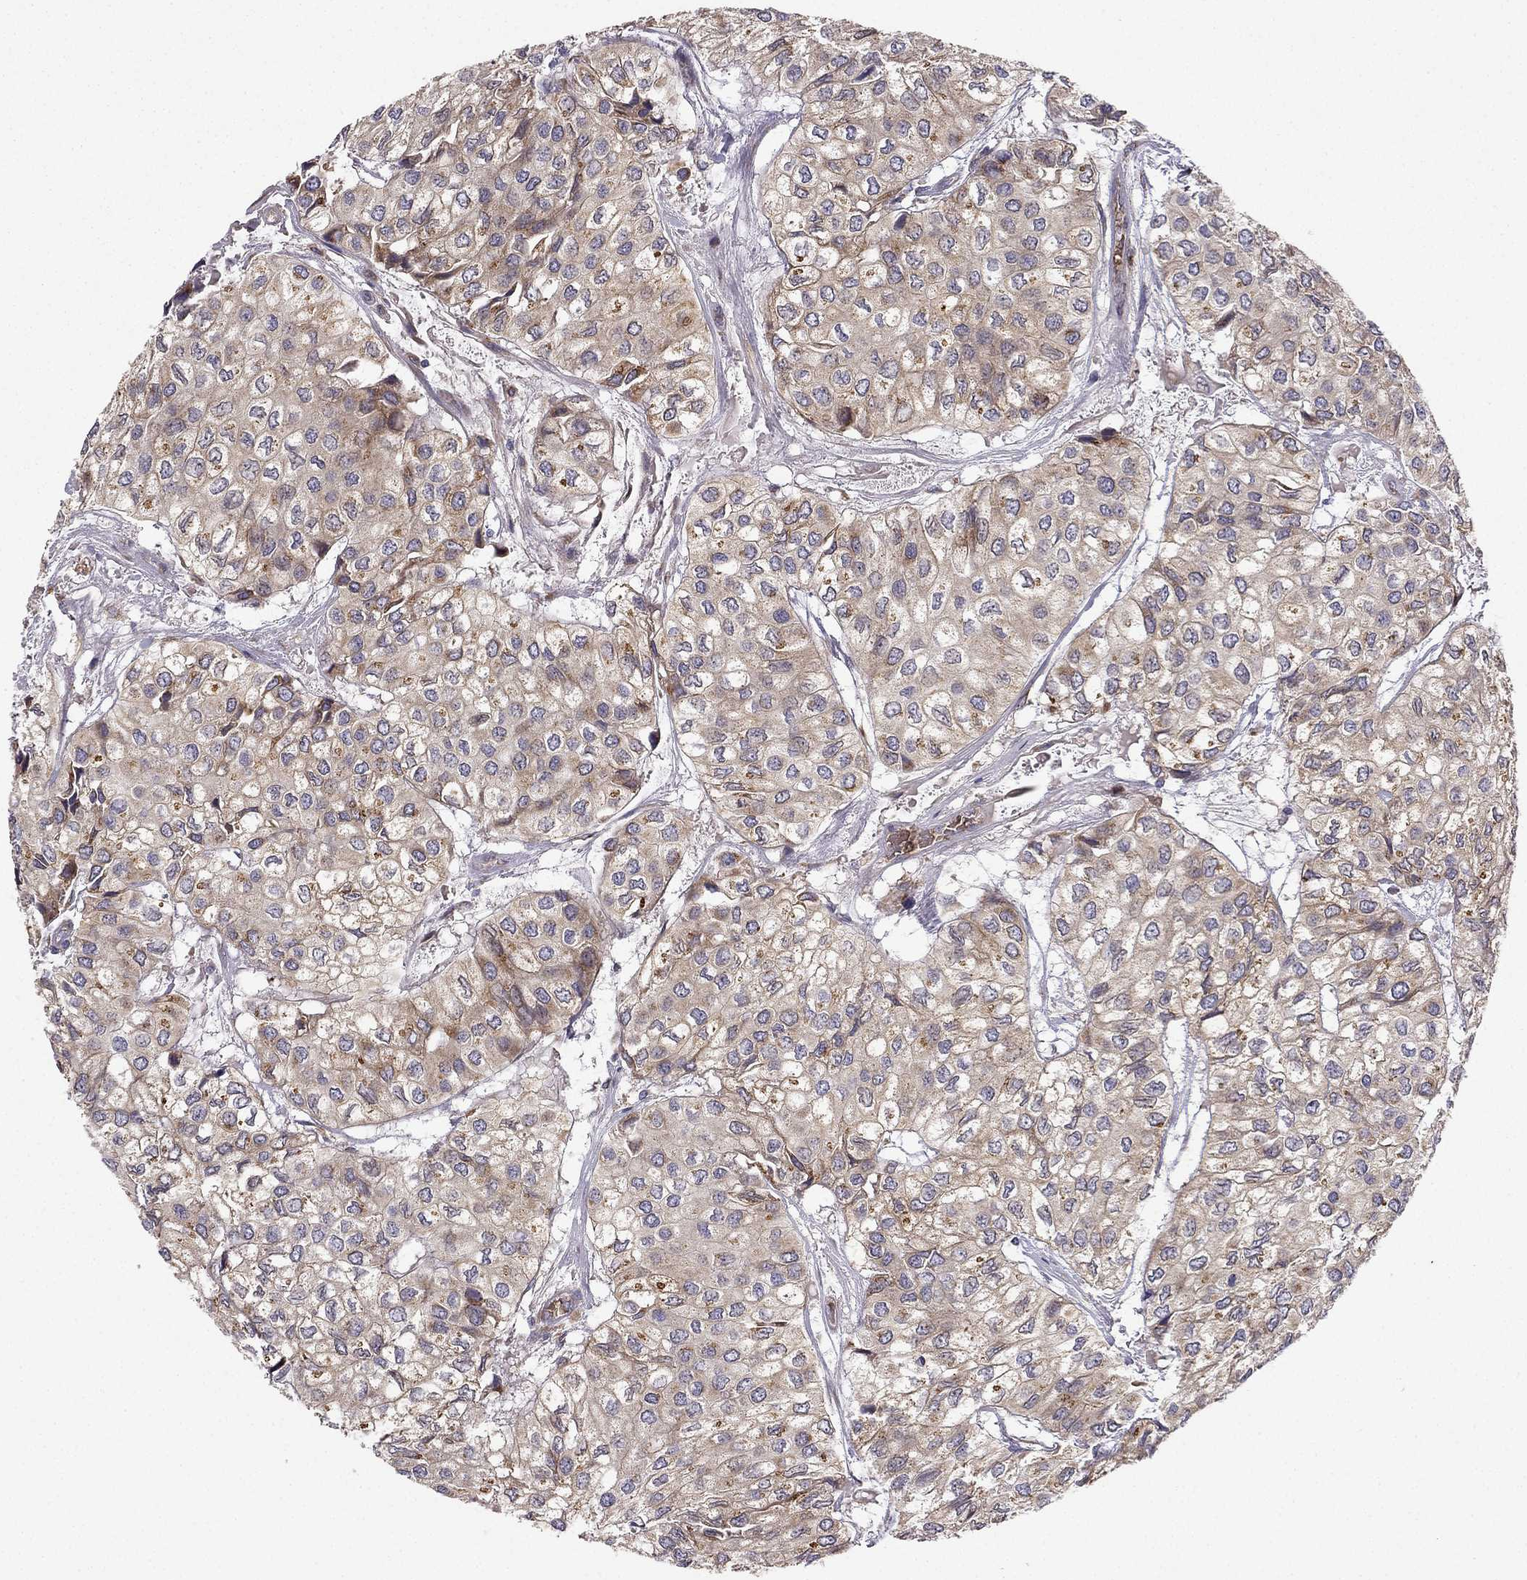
{"staining": {"intensity": "moderate", "quantity": "25%-75%", "location": "cytoplasmic/membranous"}, "tissue": "urothelial cancer", "cell_type": "Tumor cells", "image_type": "cancer", "snomed": [{"axis": "morphology", "description": "Urothelial carcinoma, High grade"}, {"axis": "topography", "description": "Urinary bladder"}], "caption": "Immunohistochemistry (DAB) staining of human urothelial cancer displays moderate cytoplasmic/membranous protein positivity in about 25%-75% of tumor cells.", "gene": "B4GALT7", "patient": {"sex": "male", "age": 73}}